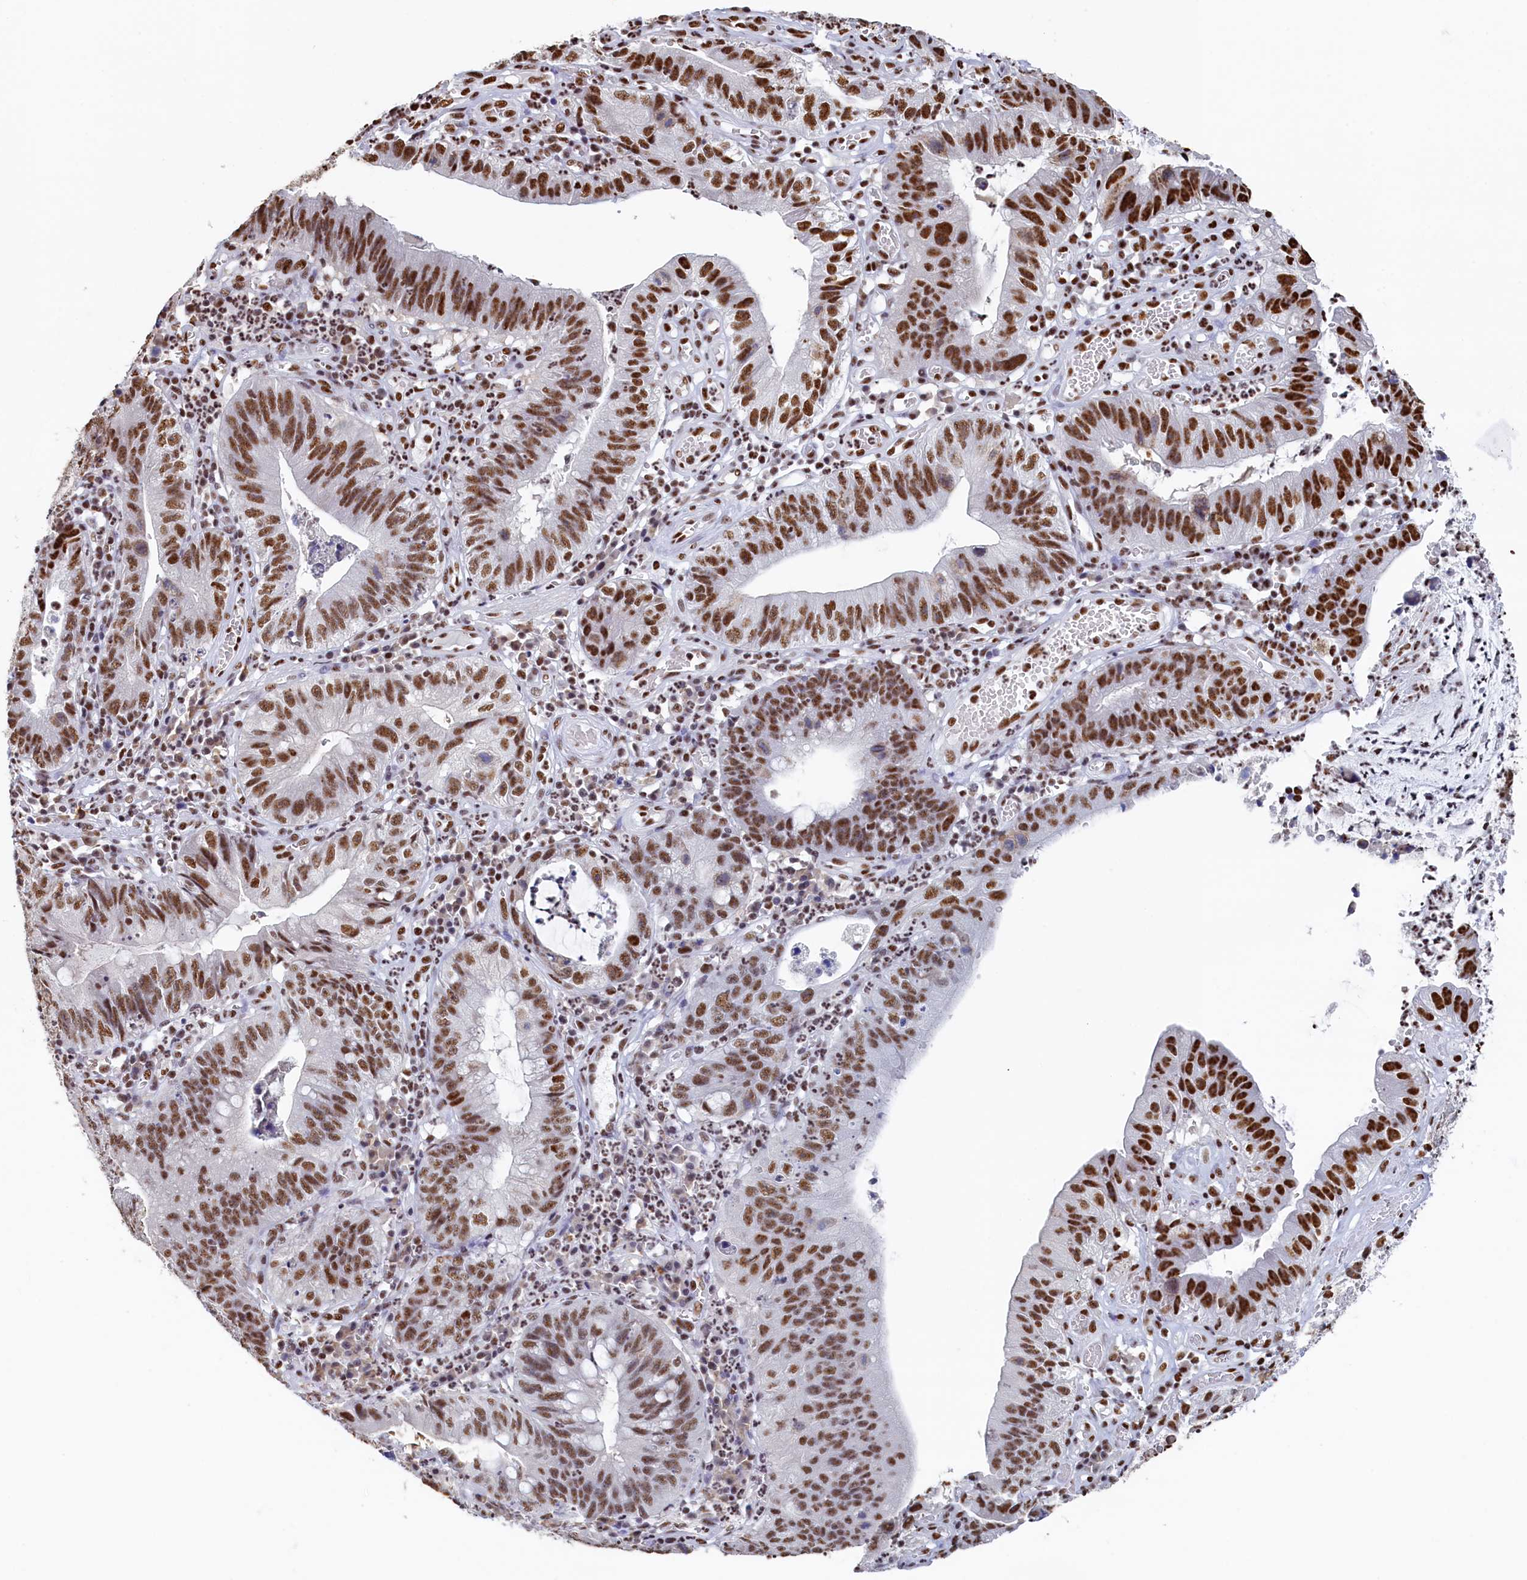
{"staining": {"intensity": "strong", "quantity": ">75%", "location": "nuclear"}, "tissue": "stomach cancer", "cell_type": "Tumor cells", "image_type": "cancer", "snomed": [{"axis": "morphology", "description": "Adenocarcinoma, NOS"}, {"axis": "topography", "description": "Stomach"}], "caption": "Protein expression analysis of human adenocarcinoma (stomach) reveals strong nuclear expression in about >75% of tumor cells. (DAB (3,3'-diaminobenzidine) IHC, brown staining for protein, blue staining for nuclei).", "gene": "MOSPD3", "patient": {"sex": "male", "age": 59}}